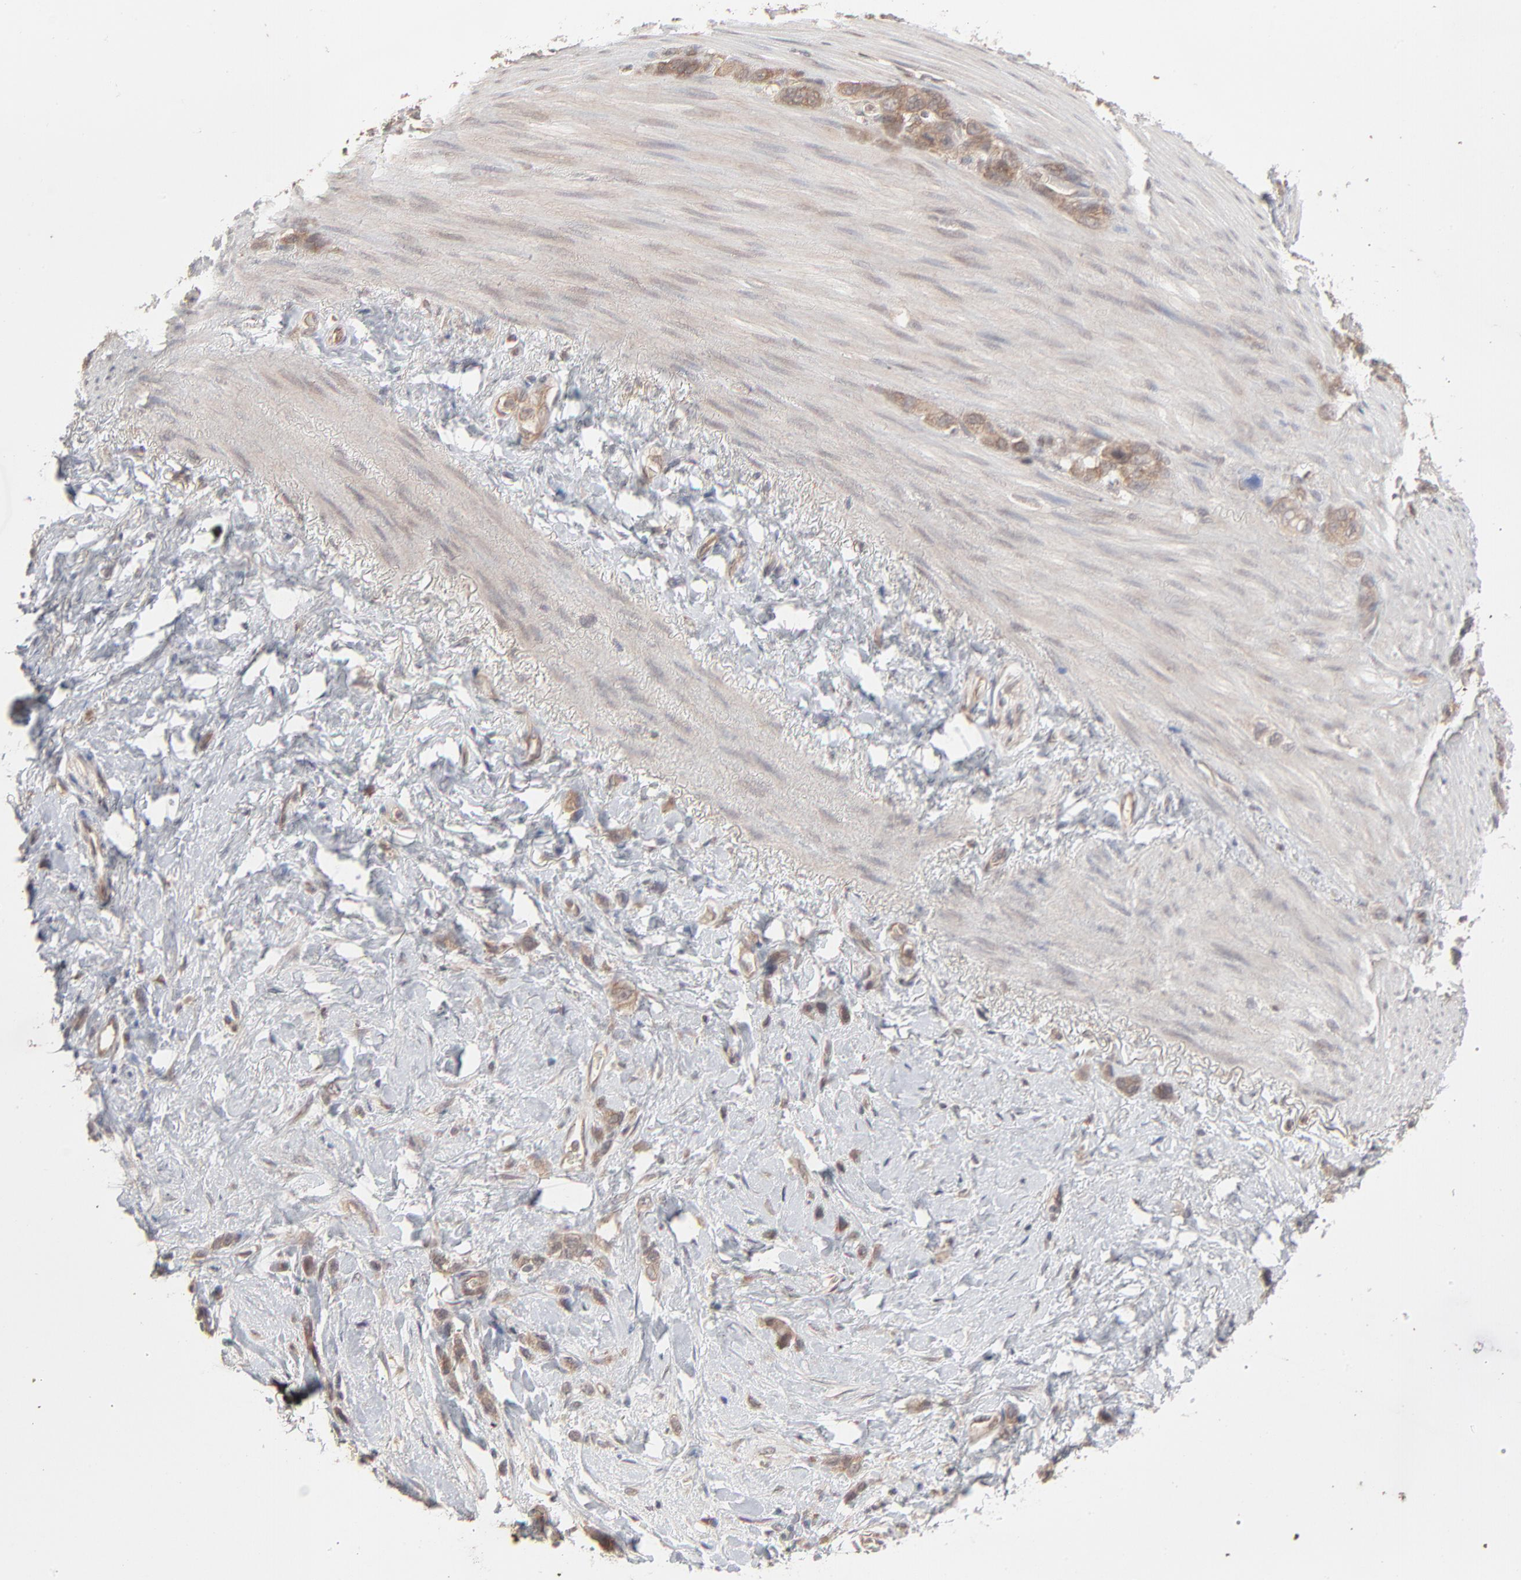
{"staining": {"intensity": "weak", "quantity": ">75%", "location": "cytoplasmic/membranous"}, "tissue": "stomach cancer", "cell_type": "Tumor cells", "image_type": "cancer", "snomed": [{"axis": "morphology", "description": "Normal tissue, NOS"}, {"axis": "morphology", "description": "Adenocarcinoma, NOS"}, {"axis": "morphology", "description": "Adenocarcinoma, High grade"}, {"axis": "topography", "description": "Stomach, upper"}, {"axis": "topography", "description": "Stomach"}], "caption": "Protein positivity by immunohistochemistry demonstrates weak cytoplasmic/membranous positivity in about >75% of tumor cells in stomach high-grade adenocarcinoma.", "gene": "SCFD1", "patient": {"sex": "female", "age": 65}}